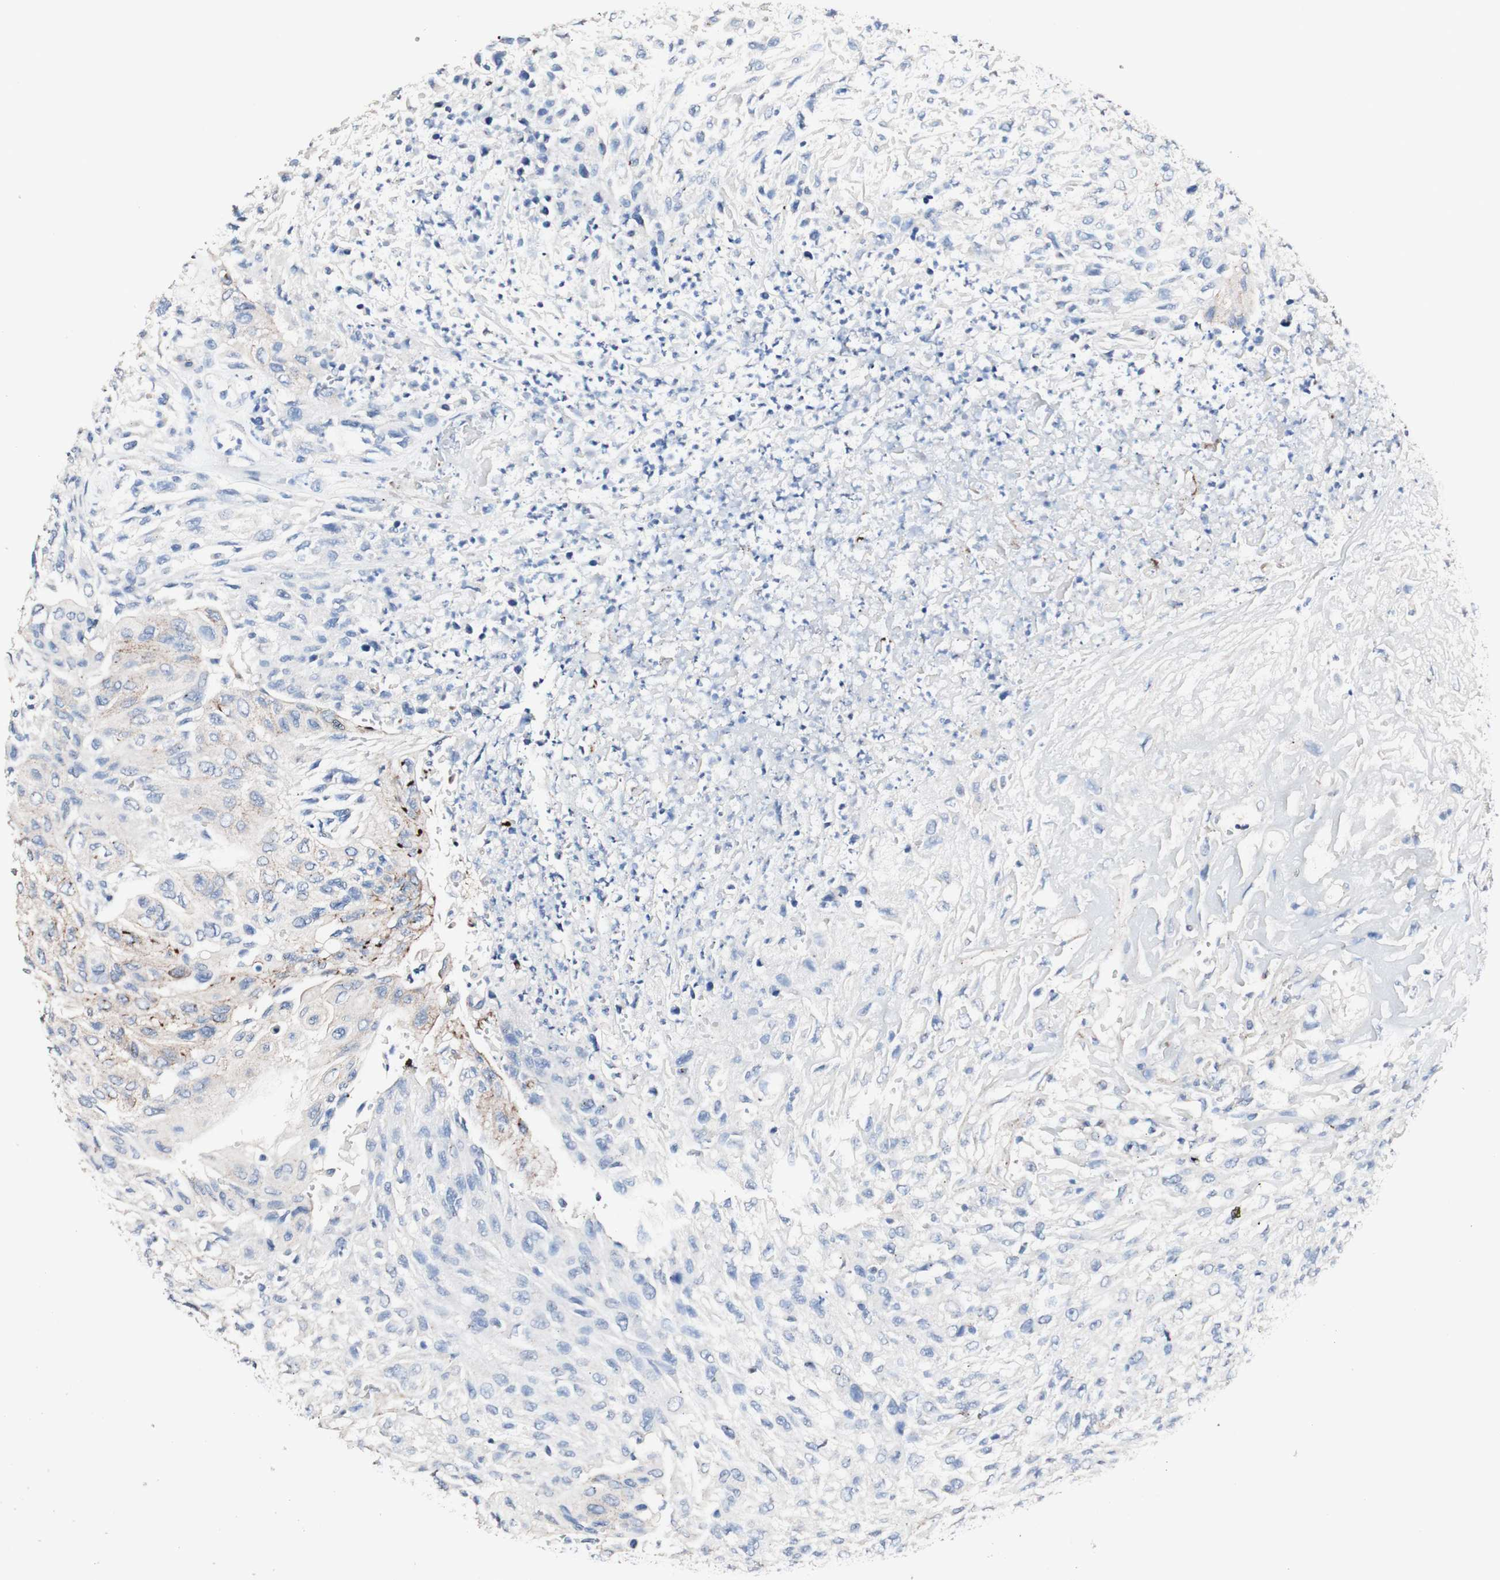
{"staining": {"intensity": "moderate", "quantity": "25%-75%", "location": "cytoplasmic/membranous"}, "tissue": "urothelial cancer", "cell_type": "Tumor cells", "image_type": "cancer", "snomed": [{"axis": "morphology", "description": "Urothelial carcinoma, High grade"}, {"axis": "topography", "description": "Urinary bladder"}], "caption": "Brown immunohistochemical staining in high-grade urothelial carcinoma shows moderate cytoplasmic/membranous expression in approximately 25%-75% of tumor cells.", "gene": "DSC2", "patient": {"sex": "male", "age": 66}}